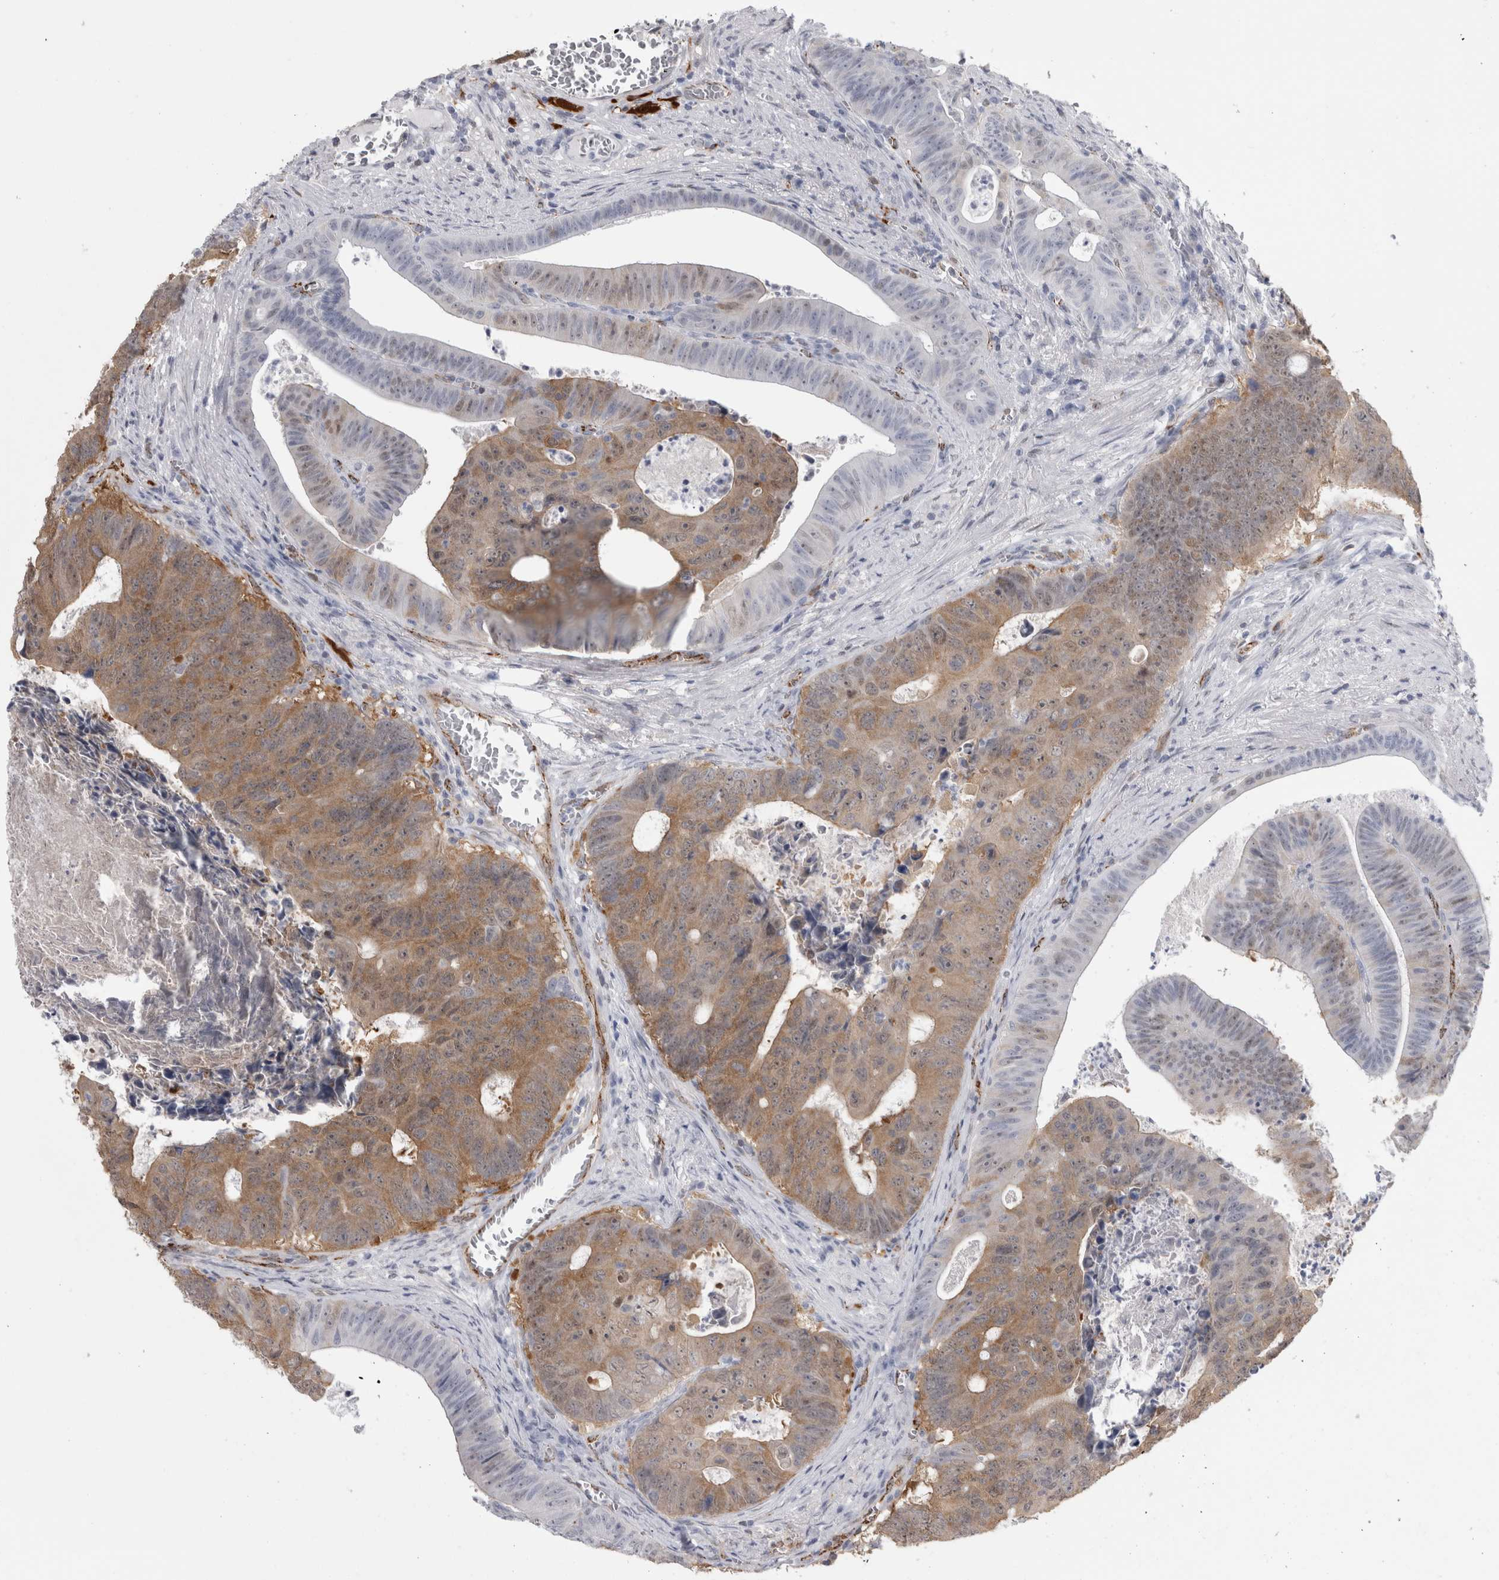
{"staining": {"intensity": "moderate", "quantity": "25%-75%", "location": "cytoplasmic/membranous"}, "tissue": "colorectal cancer", "cell_type": "Tumor cells", "image_type": "cancer", "snomed": [{"axis": "morphology", "description": "Adenocarcinoma, NOS"}, {"axis": "topography", "description": "Colon"}], "caption": "Immunohistochemistry image of adenocarcinoma (colorectal) stained for a protein (brown), which demonstrates medium levels of moderate cytoplasmic/membranous positivity in approximately 25%-75% of tumor cells.", "gene": "ACOT7", "patient": {"sex": "male", "age": 87}}